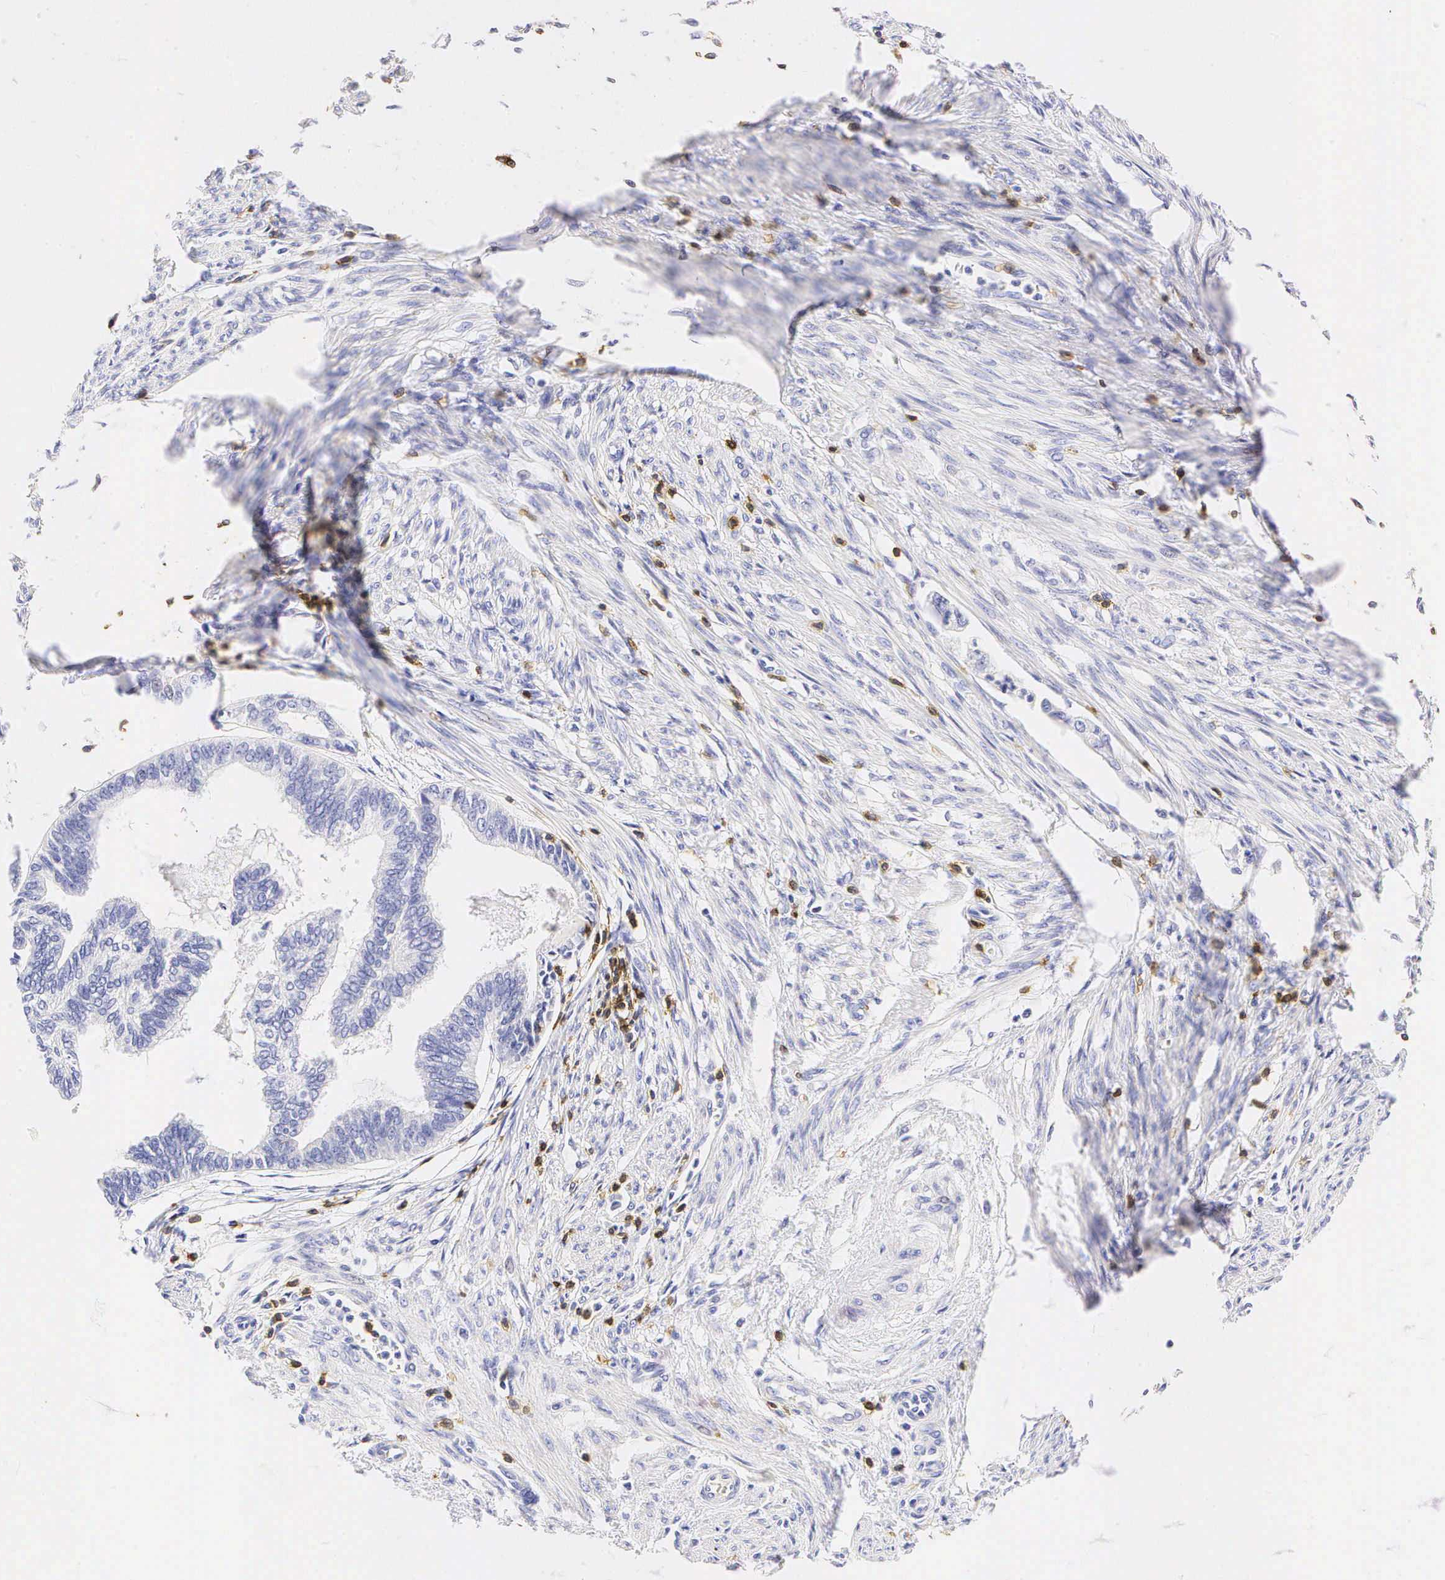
{"staining": {"intensity": "negative", "quantity": "none", "location": "none"}, "tissue": "endometrial cancer", "cell_type": "Tumor cells", "image_type": "cancer", "snomed": [{"axis": "morphology", "description": "Adenocarcinoma, NOS"}, {"axis": "topography", "description": "Endometrium"}], "caption": "Immunohistochemistry histopathology image of endometrial cancer (adenocarcinoma) stained for a protein (brown), which reveals no expression in tumor cells.", "gene": "CD3E", "patient": {"sex": "female", "age": 75}}